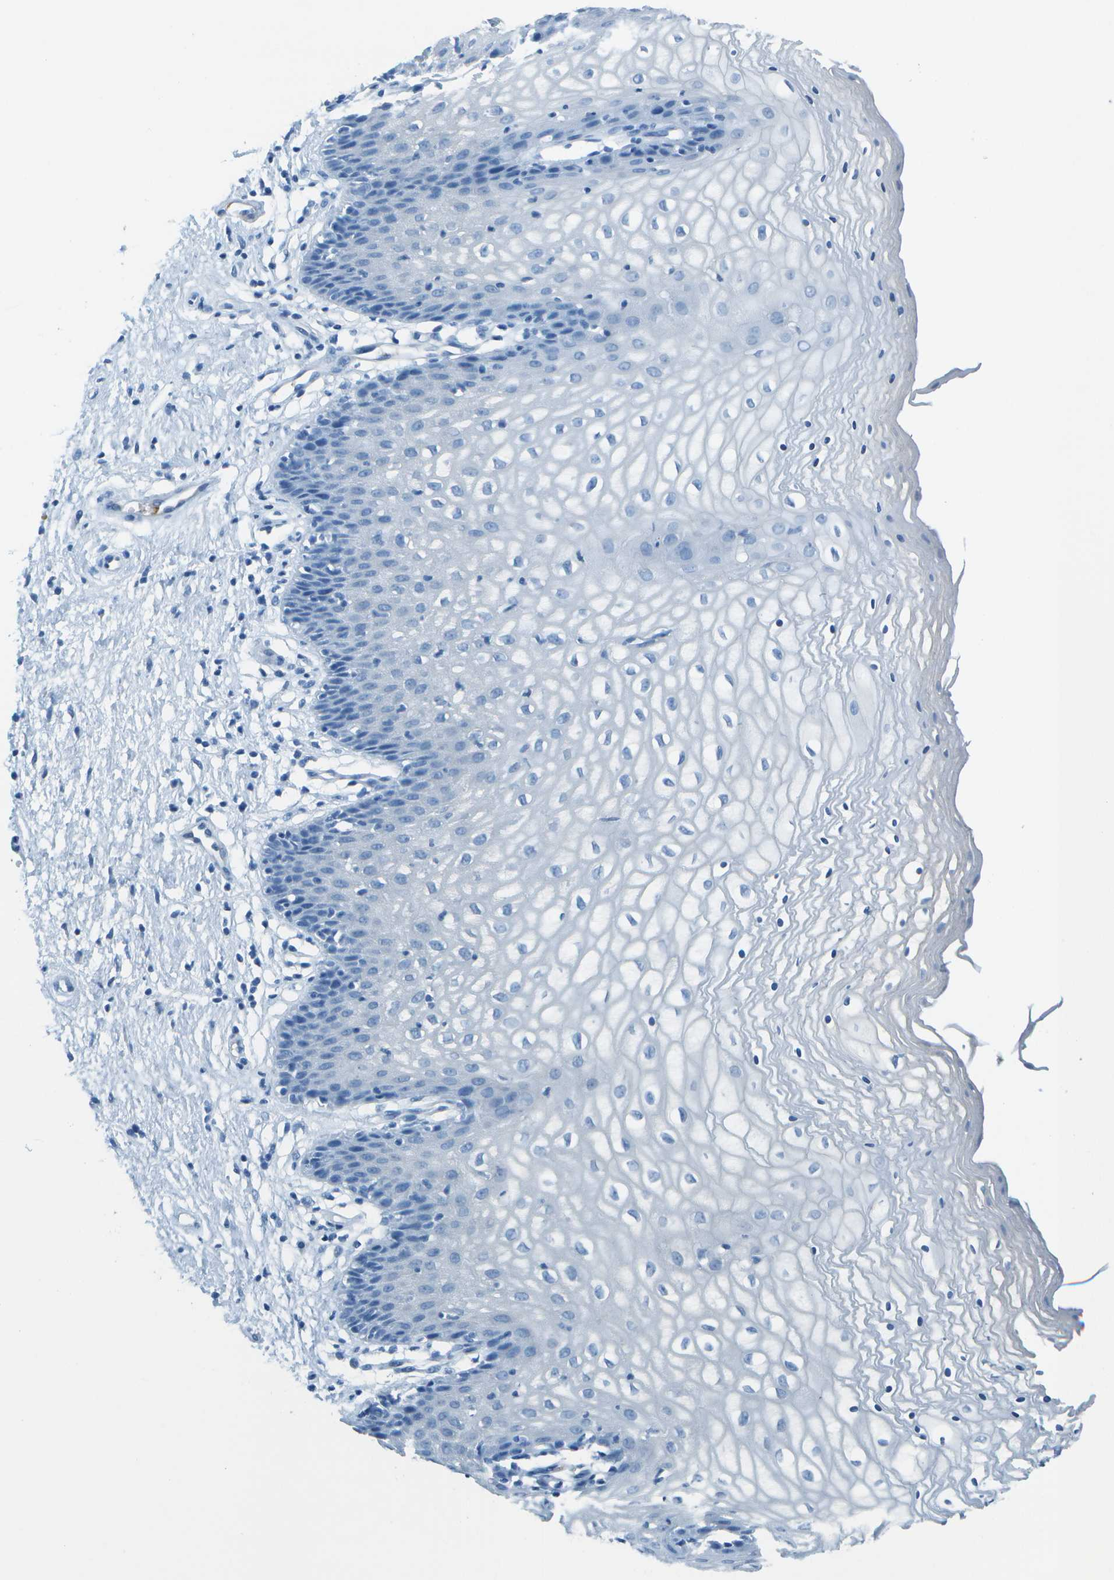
{"staining": {"intensity": "negative", "quantity": "none", "location": "none"}, "tissue": "vagina", "cell_type": "Squamous epithelial cells", "image_type": "normal", "snomed": [{"axis": "morphology", "description": "Normal tissue, NOS"}, {"axis": "topography", "description": "Vagina"}], "caption": "Histopathology image shows no protein expression in squamous epithelial cells of unremarkable vagina. (DAB (3,3'-diaminobenzidine) immunohistochemistry (IHC), high magnification).", "gene": "ASL", "patient": {"sex": "female", "age": 34}}